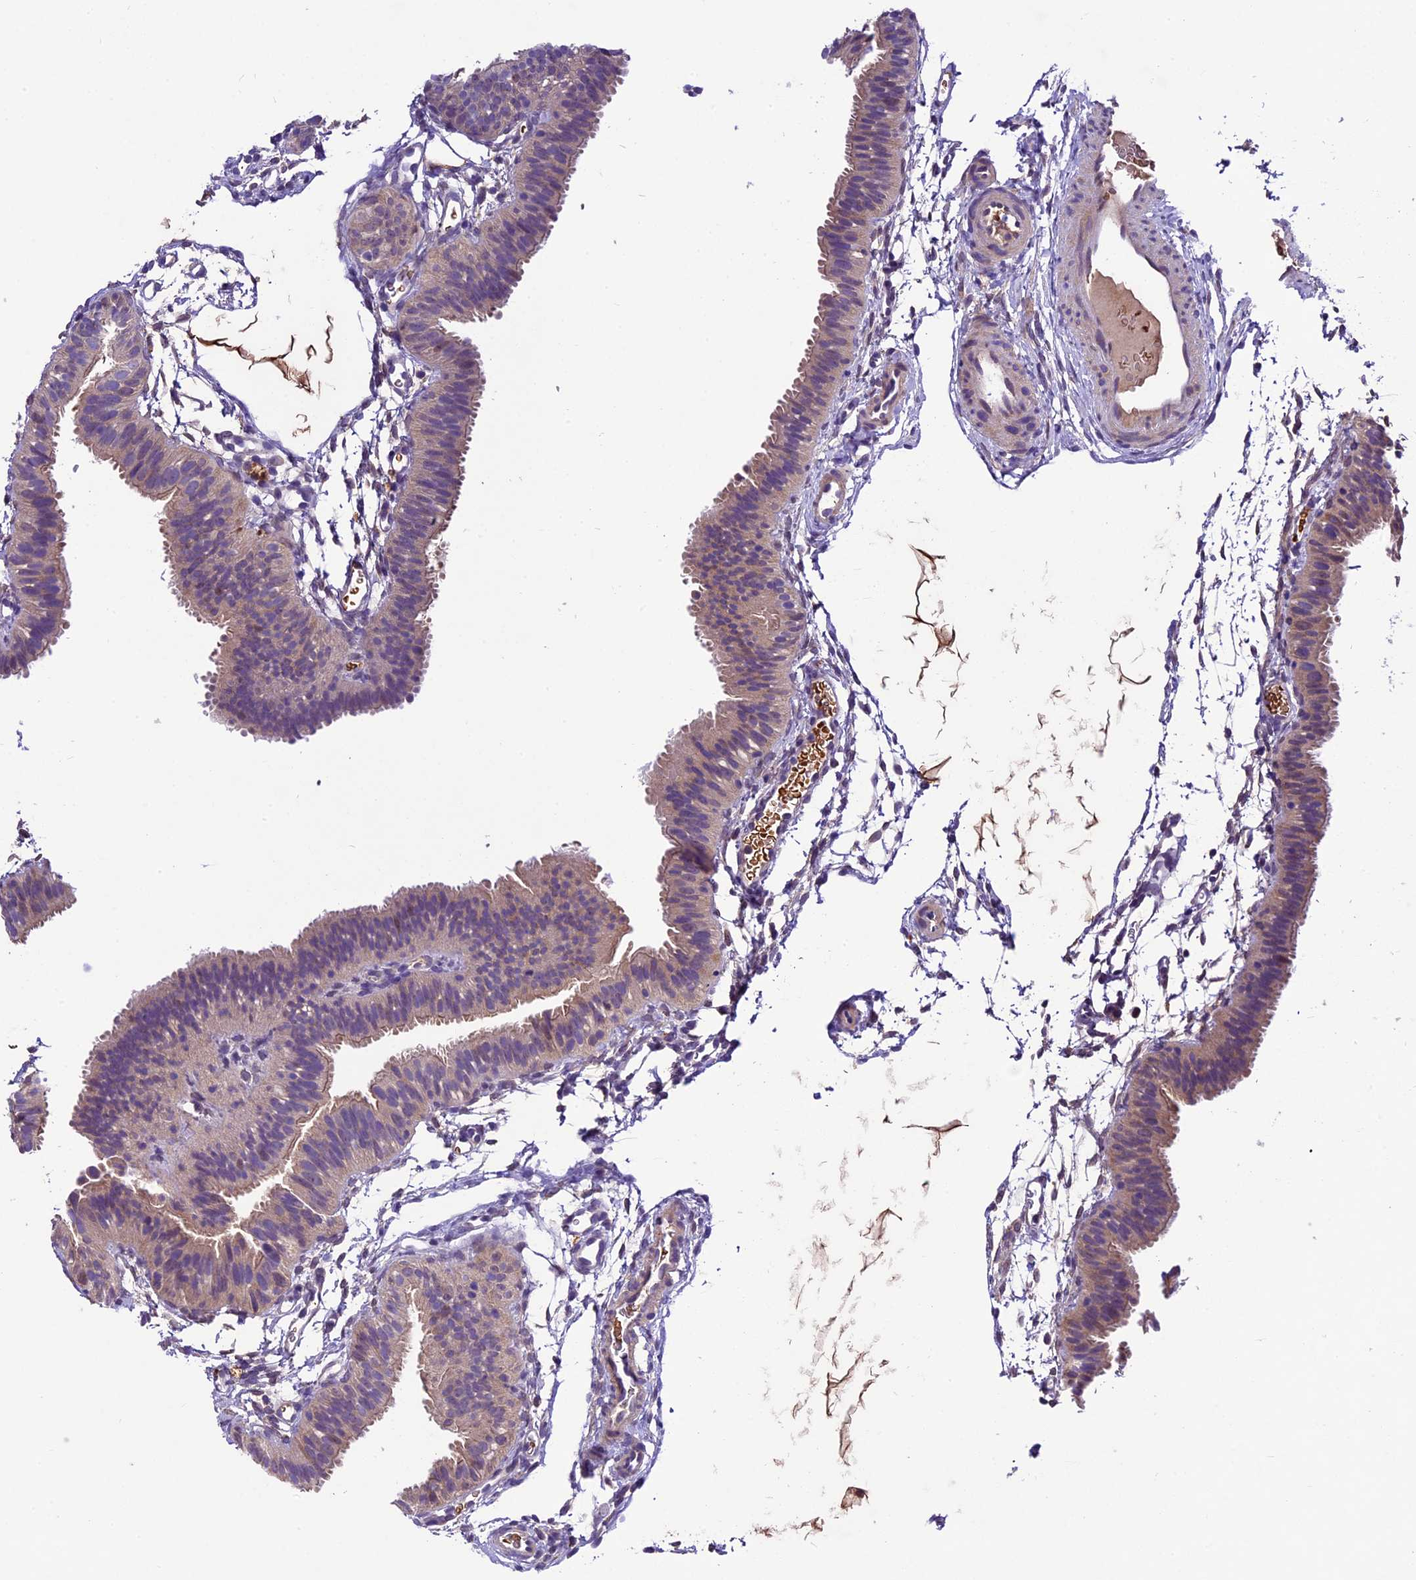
{"staining": {"intensity": "weak", "quantity": "<25%", "location": "cytoplasmic/membranous"}, "tissue": "fallopian tube", "cell_type": "Glandular cells", "image_type": "normal", "snomed": [{"axis": "morphology", "description": "Normal tissue, NOS"}, {"axis": "topography", "description": "Fallopian tube"}], "caption": "Immunohistochemical staining of unremarkable human fallopian tube reveals no significant staining in glandular cells.", "gene": "CILP2", "patient": {"sex": "female", "age": 35}}